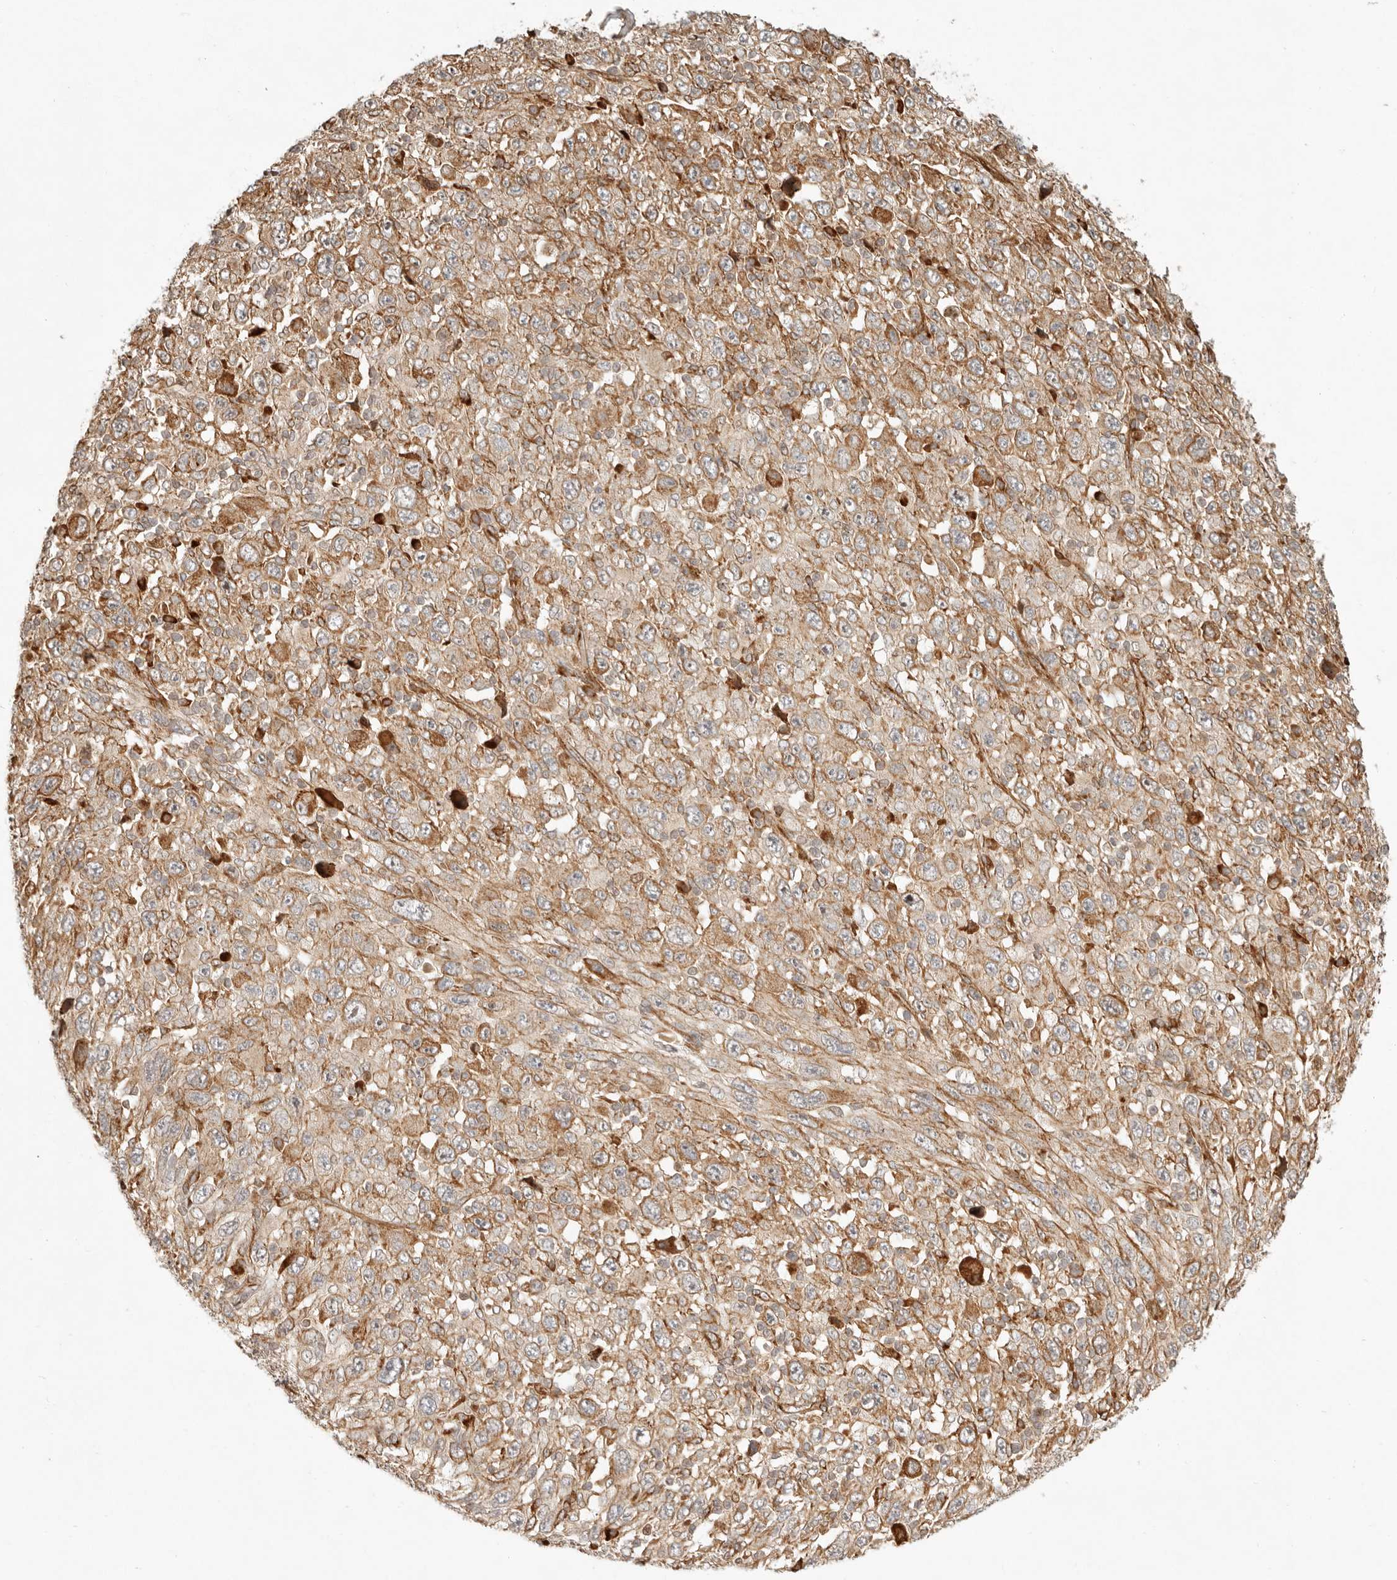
{"staining": {"intensity": "moderate", "quantity": ">75%", "location": "cytoplasmic/membranous"}, "tissue": "melanoma", "cell_type": "Tumor cells", "image_type": "cancer", "snomed": [{"axis": "morphology", "description": "Malignant melanoma, Metastatic site"}, {"axis": "topography", "description": "Skin"}], "caption": "About >75% of tumor cells in human melanoma demonstrate moderate cytoplasmic/membranous protein staining as visualized by brown immunohistochemical staining.", "gene": "KLHL38", "patient": {"sex": "female", "age": 56}}